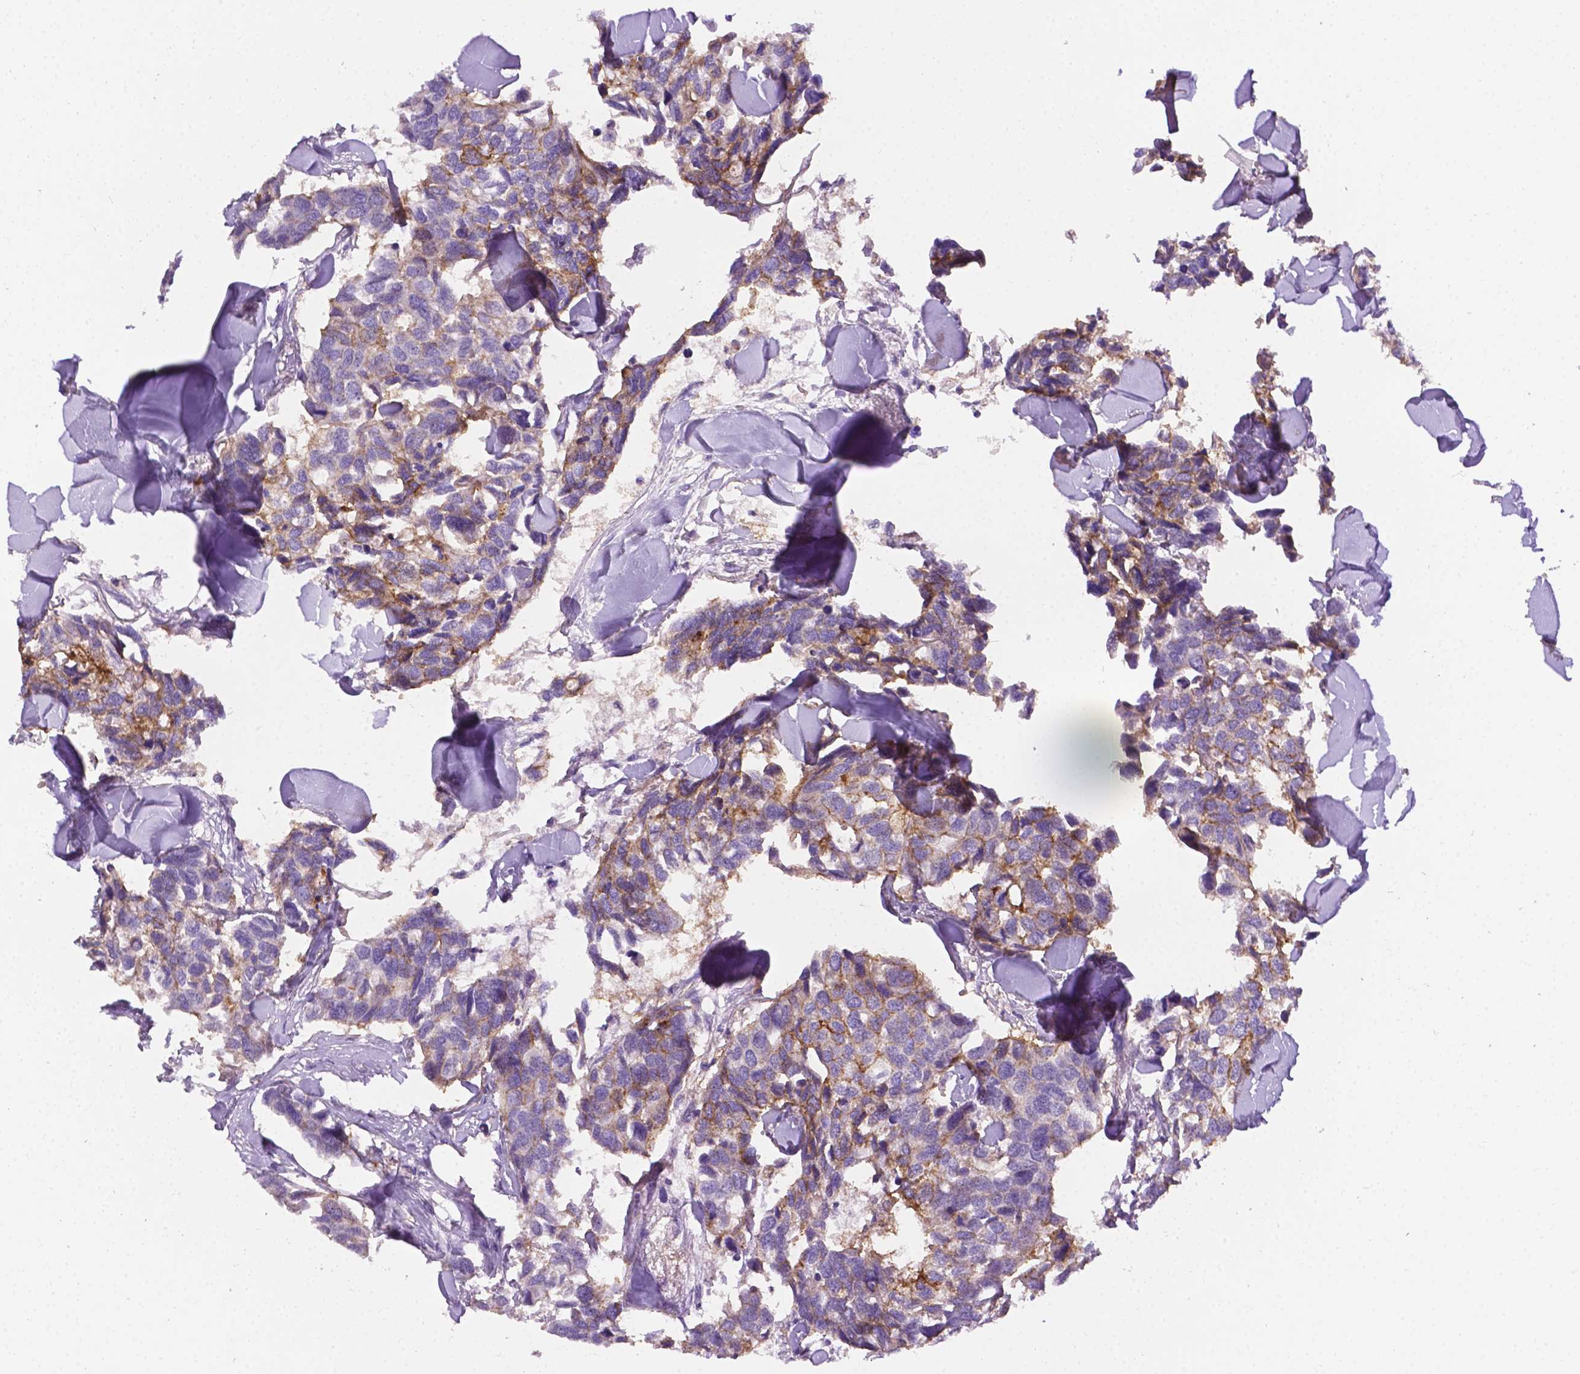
{"staining": {"intensity": "moderate", "quantity": "<25%", "location": "cytoplasmic/membranous"}, "tissue": "breast cancer", "cell_type": "Tumor cells", "image_type": "cancer", "snomed": [{"axis": "morphology", "description": "Duct carcinoma"}, {"axis": "topography", "description": "Breast"}], "caption": "Protein expression analysis of human breast invasive ductal carcinoma reveals moderate cytoplasmic/membranous positivity in about <25% of tumor cells.", "gene": "TACSTD2", "patient": {"sex": "female", "age": 83}}